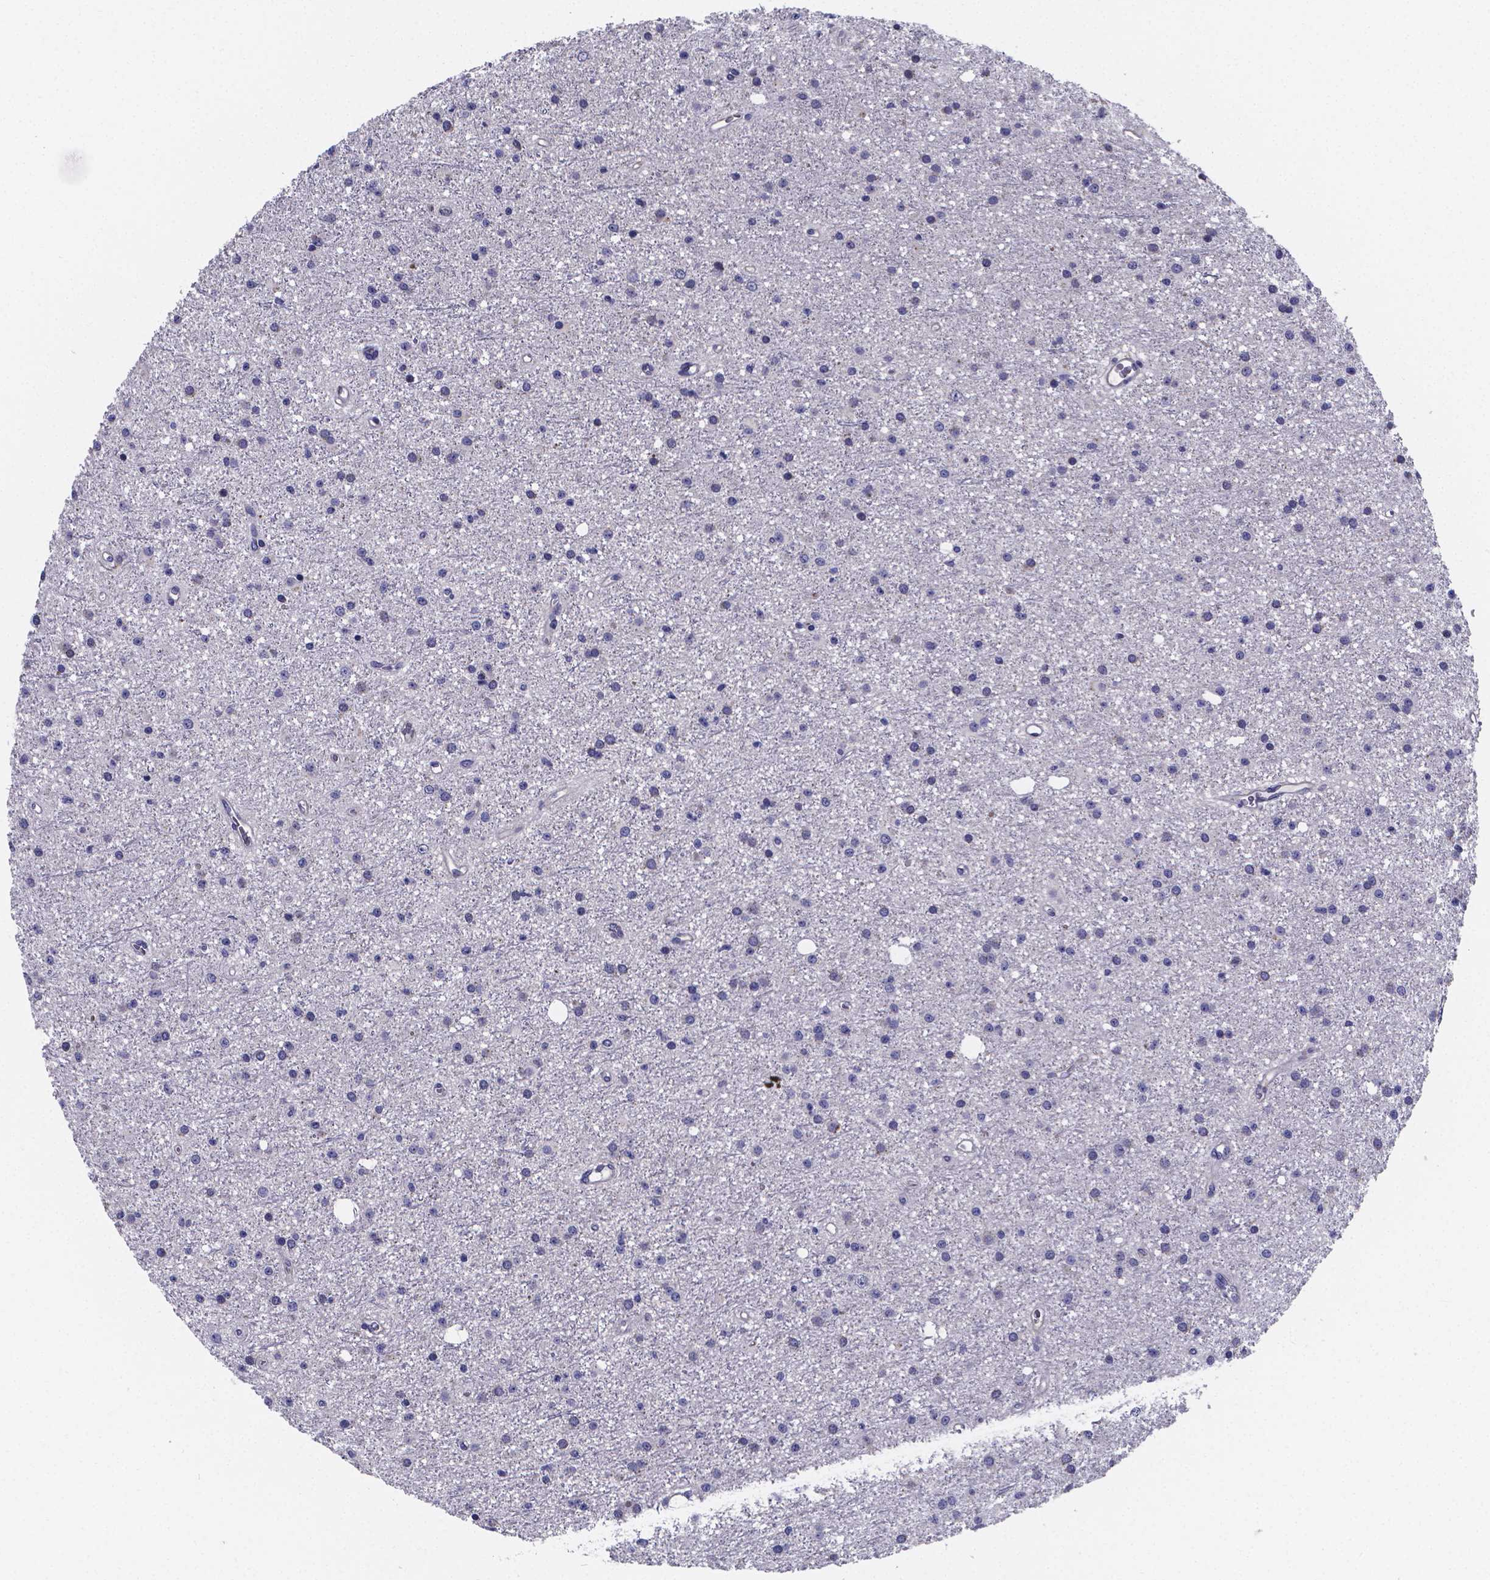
{"staining": {"intensity": "negative", "quantity": "none", "location": "none"}, "tissue": "glioma", "cell_type": "Tumor cells", "image_type": "cancer", "snomed": [{"axis": "morphology", "description": "Glioma, malignant, Low grade"}, {"axis": "topography", "description": "Brain"}], "caption": "A high-resolution photomicrograph shows immunohistochemistry staining of malignant low-grade glioma, which reveals no significant staining in tumor cells.", "gene": "SFRP4", "patient": {"sex": "male", "age": 27}}